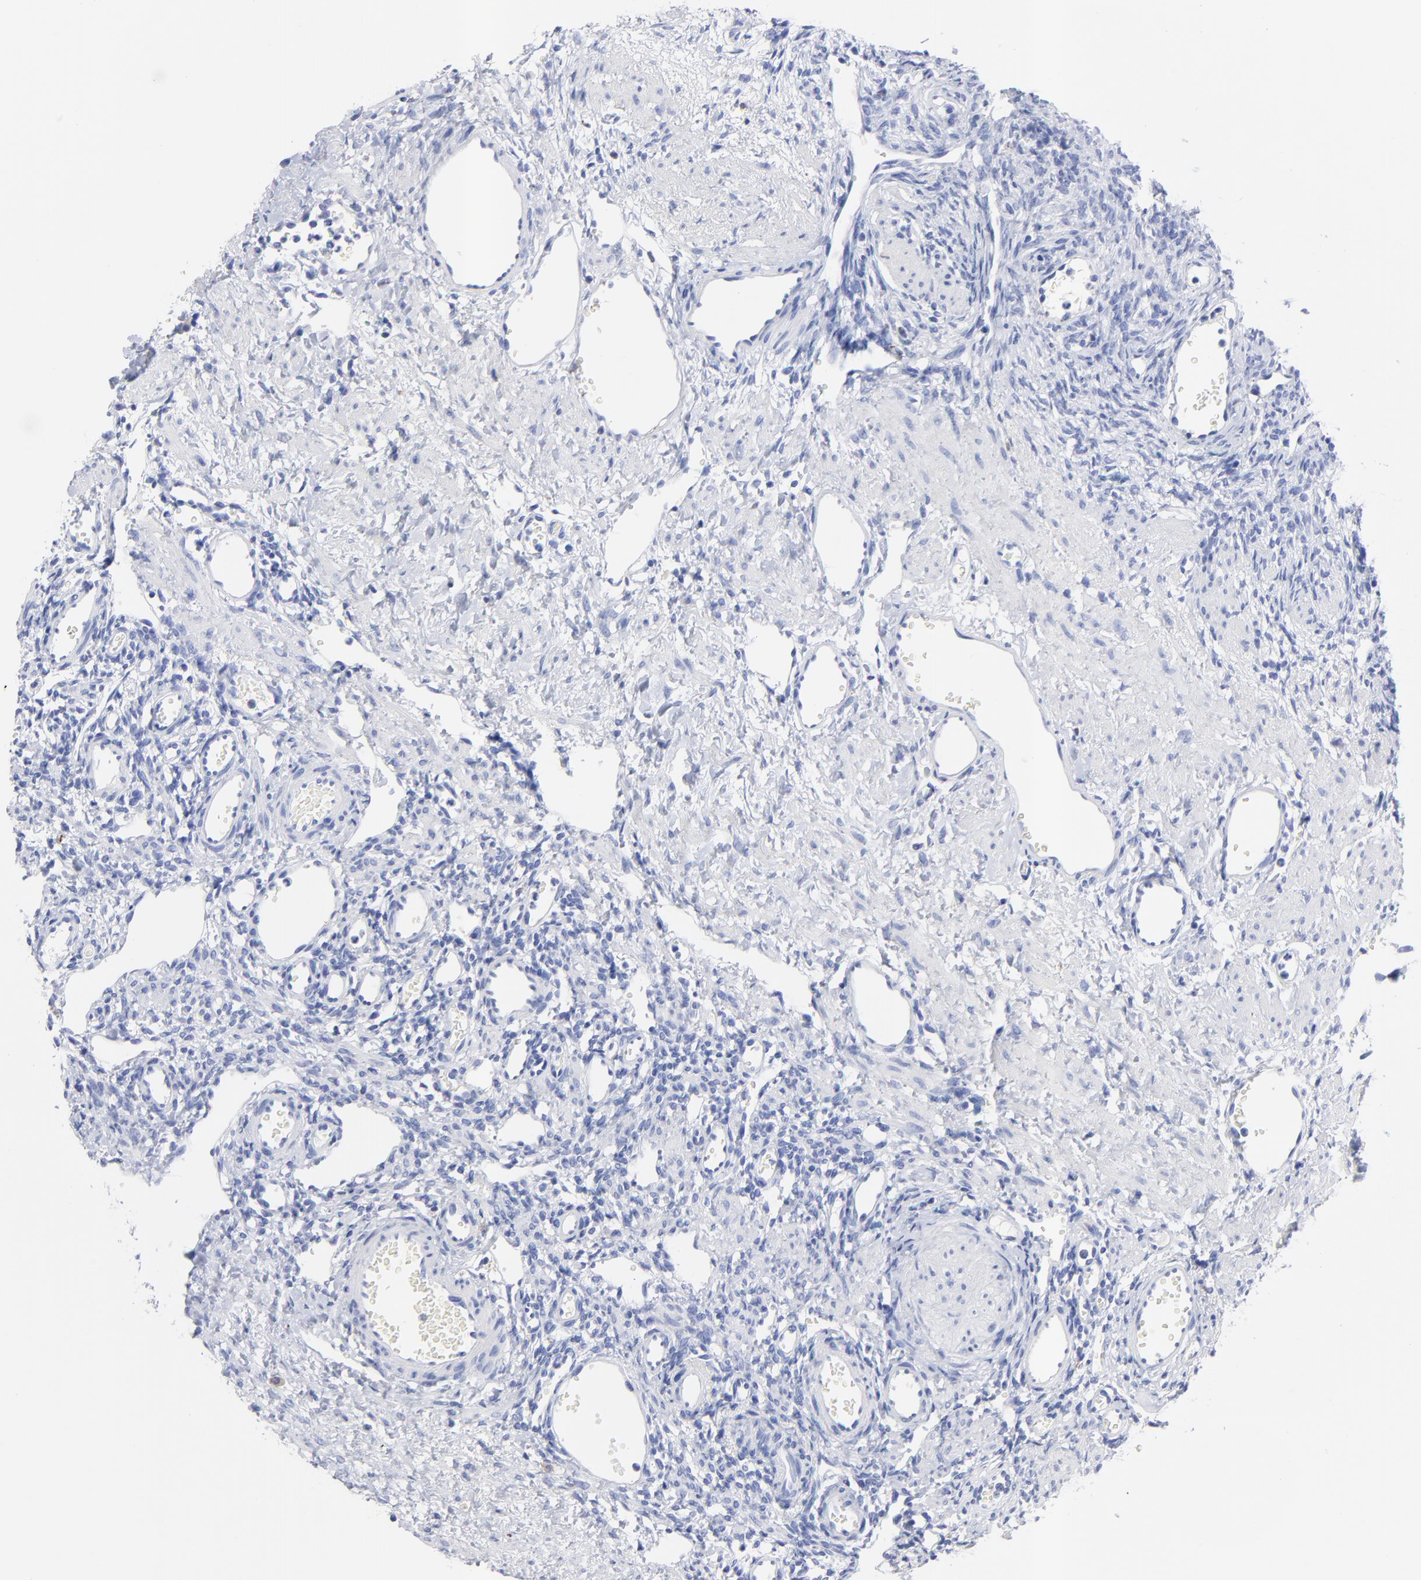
{"staining": {"intensity": "negative", "quantity": "none", "location": "none"}, "tissue": "ovary", "cell_type": "Follicle cells", "image_type": "normal", "snomed": [{"axis": "morphology", "description": "Normal tissue, NOS"}, {"axis": "topography", "description": "Ovary"}], "caption": "High power microscopy micrograph of an IHC micrograph of normal ovary, revealing no significant positivity in follicle cells. (Stains: DAB immunohistochemistry with hematoxylin counter stain, Microscopy: brightfield microscopy at high magnification).", "gene": "CPVL", "patient": {"sex": "female", "age": 33}}